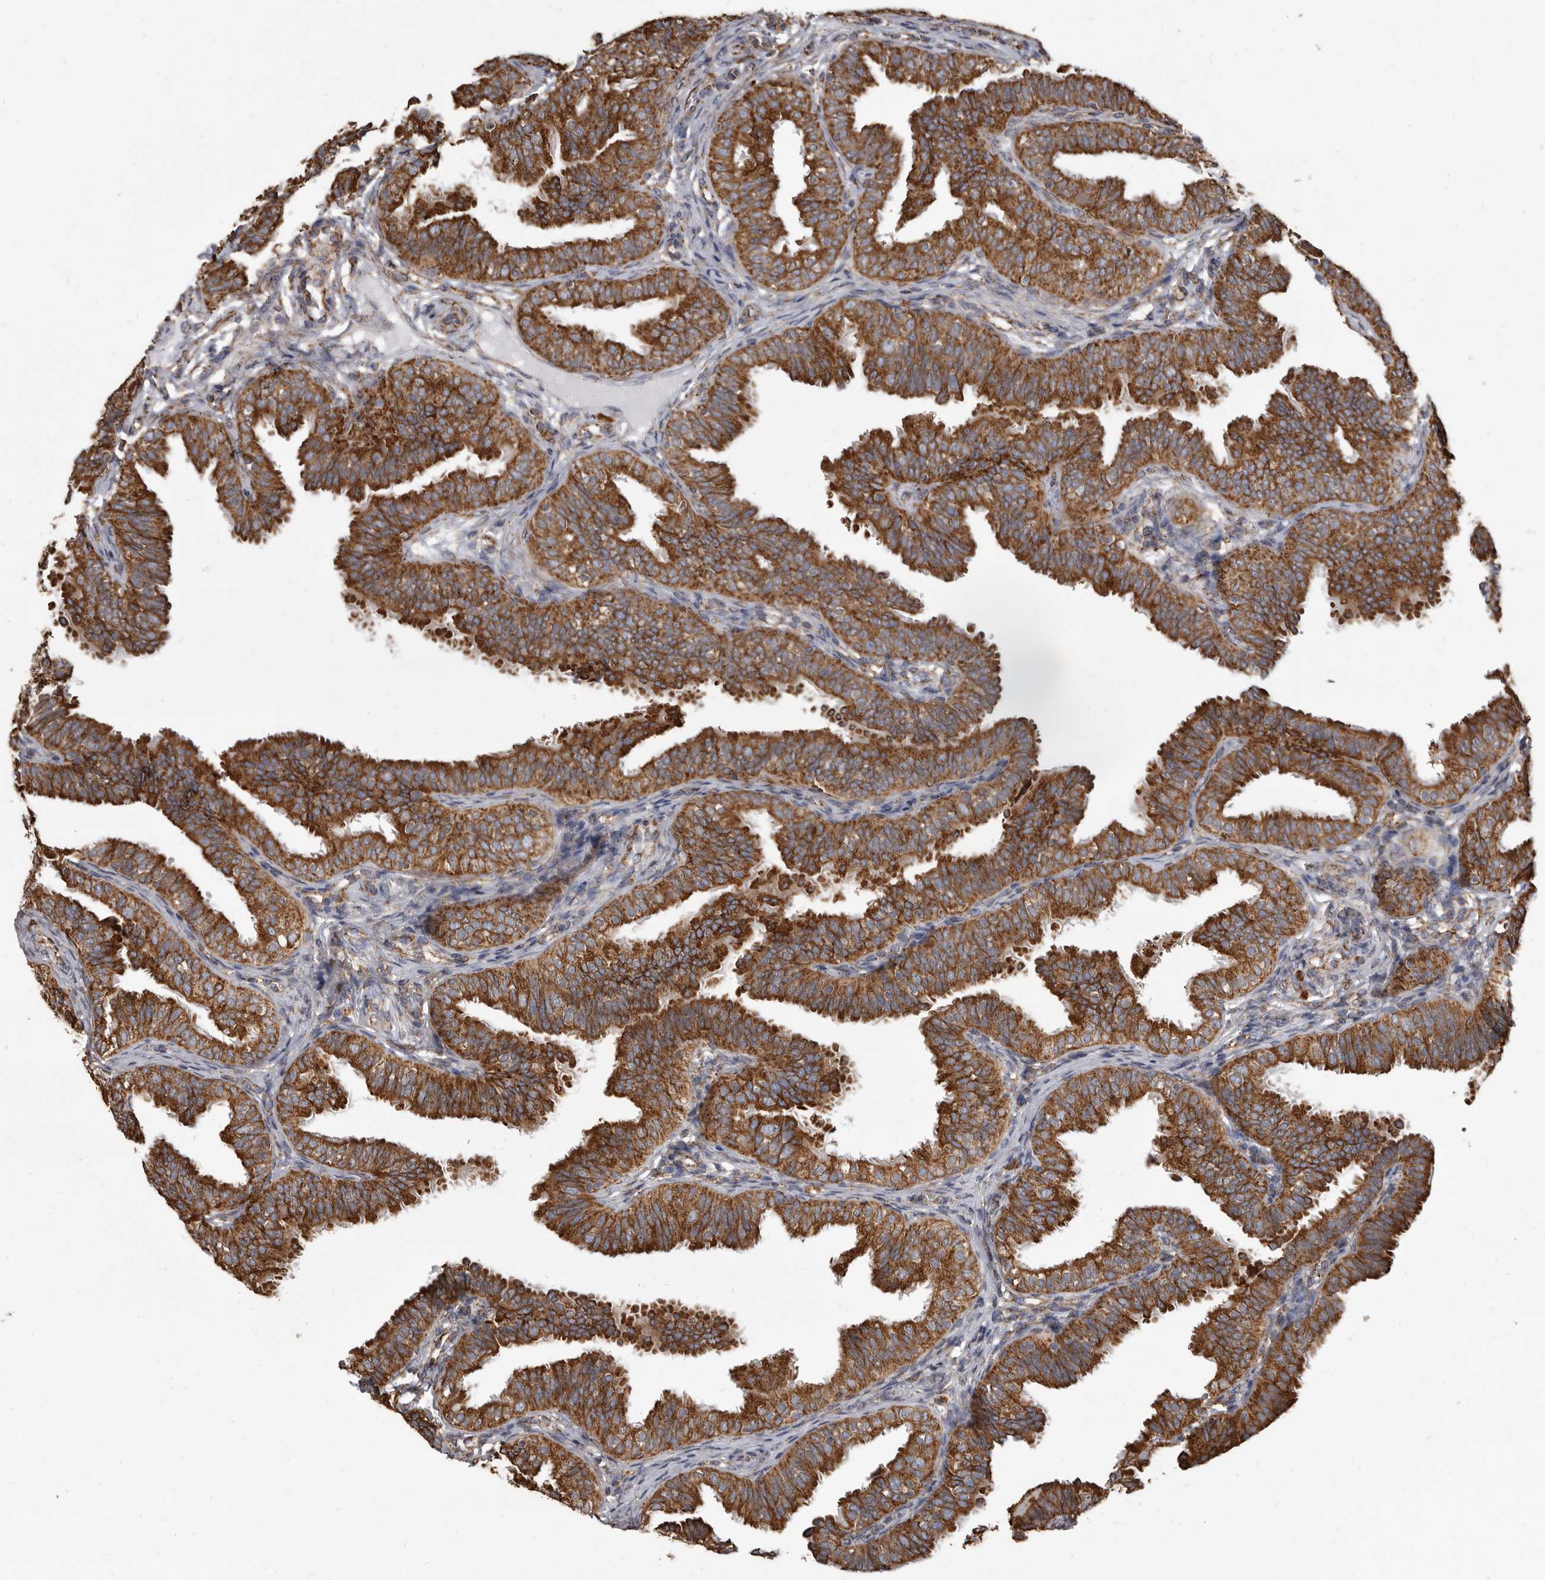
{"staining": {"intensity": "strong", "quantity": ">75%", "location": "cytoplasmic/membranous"}, "tissue": "fallopian tube", "cell_type": "Glandular cells", "image_type": "normal", "snomed": [{"axis": "morphology", "description": "Normal tissue, NOS"}, {"axis": "topography", "description": "Fallopian tube"}], "caption": "This is a micrograph of immunohistochemistry (IHC) staining of normal fallopian tube, which shows strong positivity in the cytoplasmic/membranous of glandular cells.", "gene": "CDK5RAP3", "patient": {"sex": "female", "age": 35}}